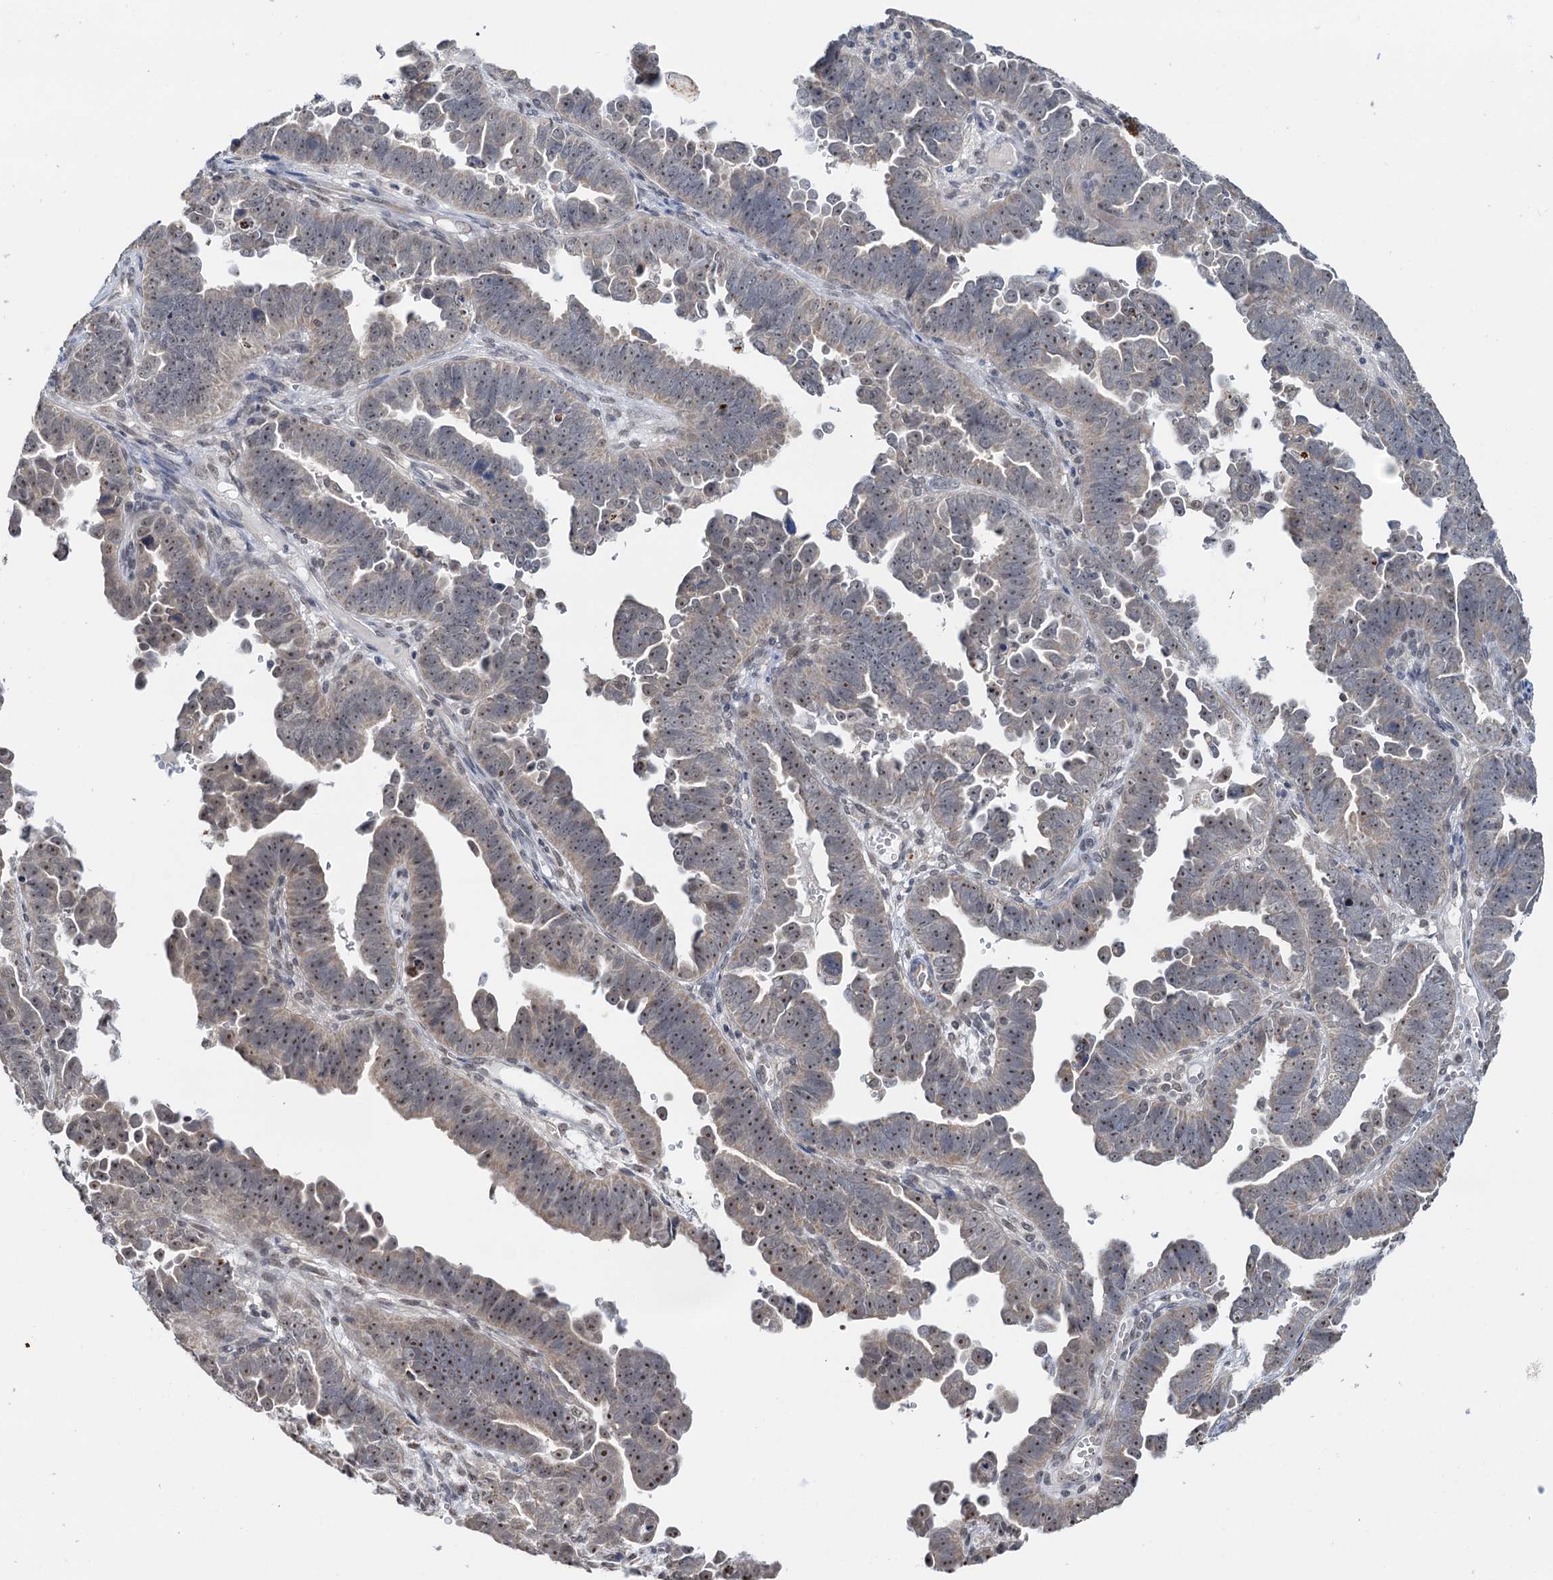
{"staining": {"intensity": "moderate", "quantity": "25%-75%", "location": "nuclear"}, "tissue": "endometrial cancer", "cell_type": "Tumor cells", "image_type": "cancer", "snomed": [{"axis": "morphology", "description": "Adenocarcinoma, NOS"}, {"axis": "topography", "description": "Endometrium"}], "caption": "Protein staining by IHC shows moderate nuclear positivity in about 25%-75% of tumor cells in adenocarcinoma (endometrial). (brown staining indicates protein expression, while blue staining denotes nuclei).", "gene": "NAT10", "patient": {"sex": "female", "age": 75}}